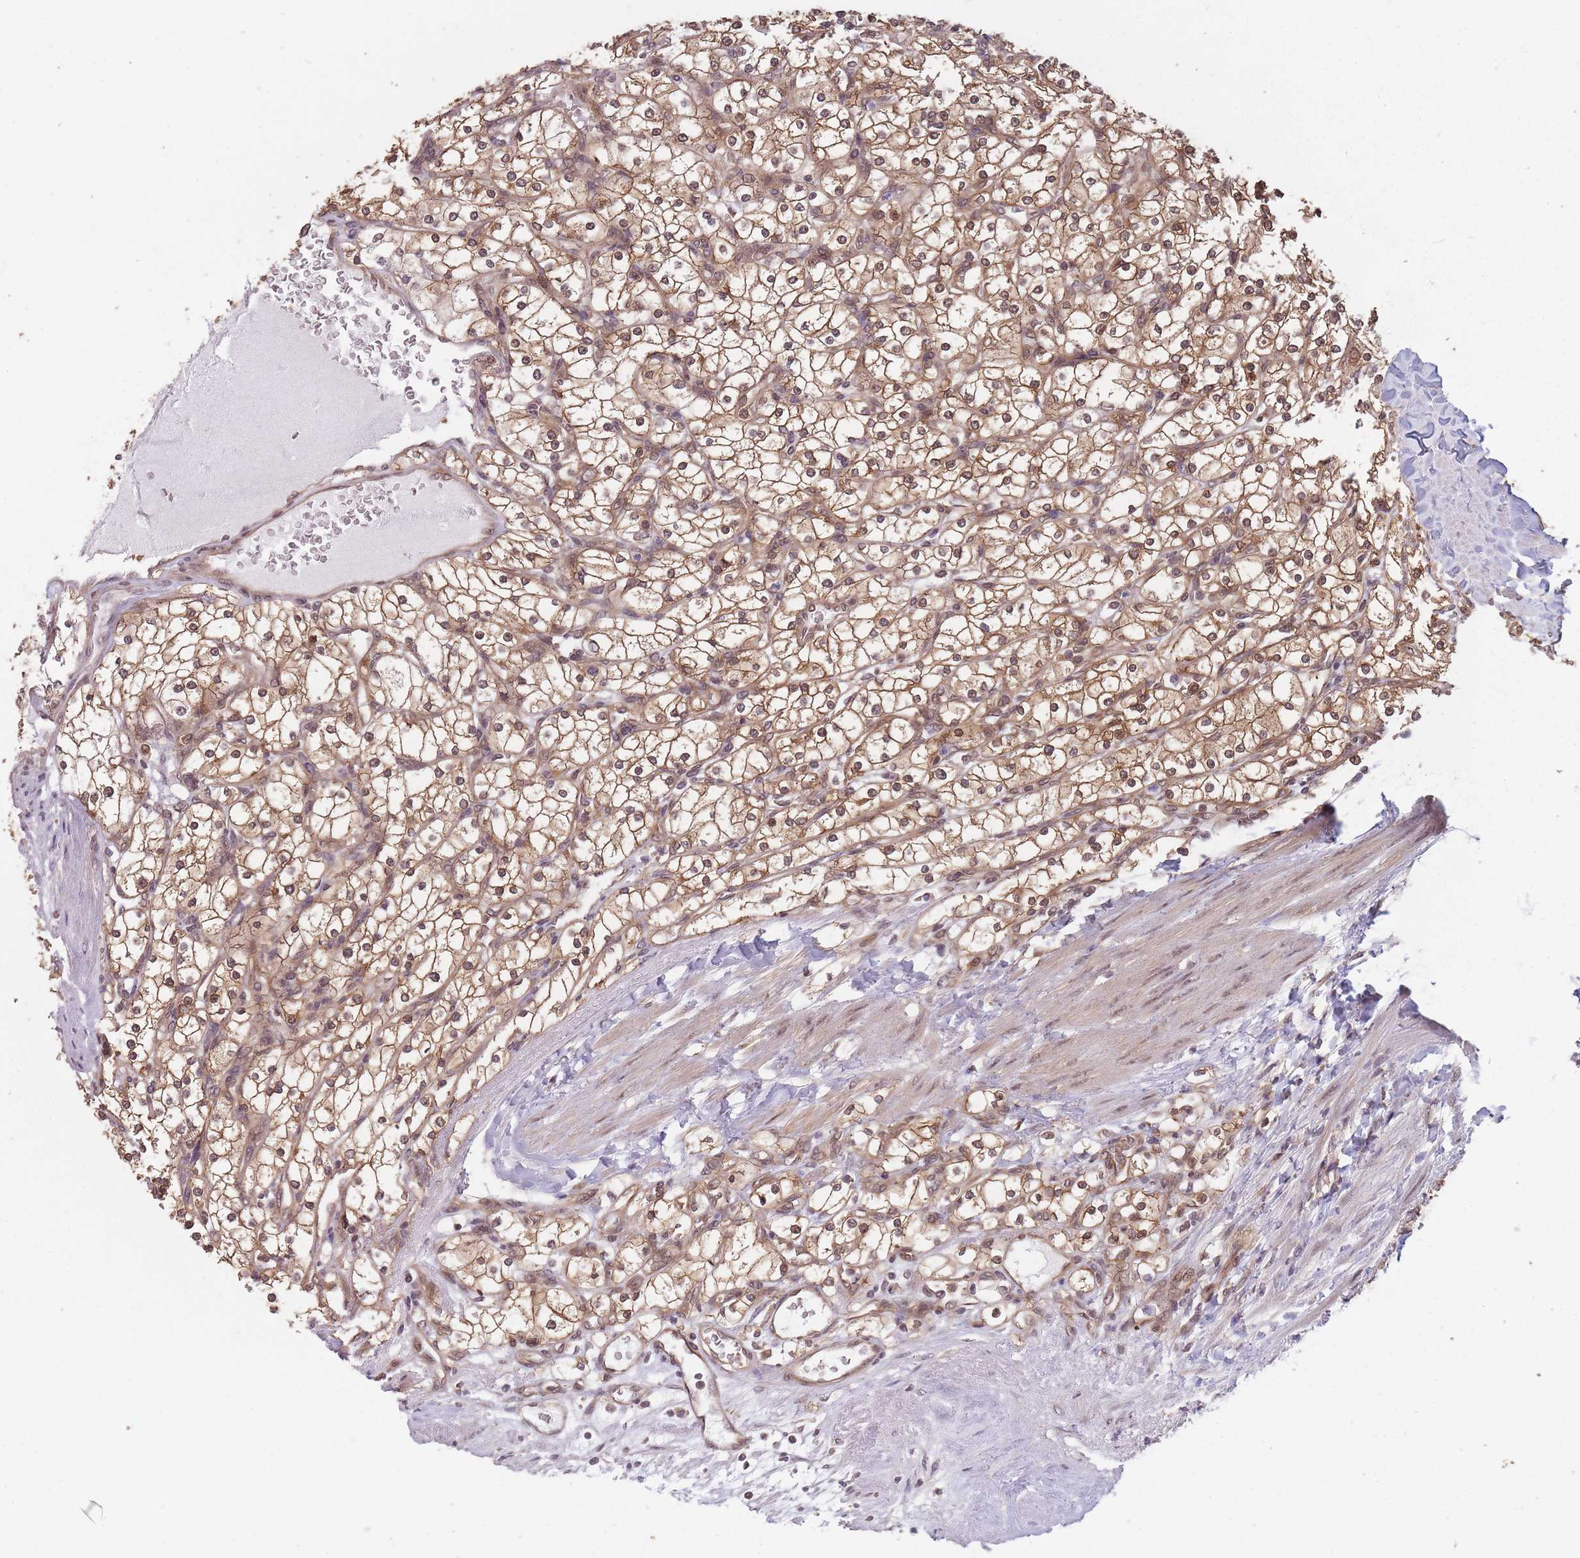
{"staining": {"intensity": "moderate", "quantity": ">75%", "location": "cytoplasmic/membranous,nuclear"}, "tissue": "renal cancer", "cell_type": "Tumor cells", "image_type": "cancer", "snomed": [{"axis": "morphology", "description": "Adenocarcinoma, NOS"}, {"axis": "topography", "description": "Kidney"}], "caption": "Immunohistochemistry (DAB) staining of human renal cancer (adenocarcinoma) demonstrates moderate cytoplasmic/membranous and nuclear protein staining in about >75% of tumor cells.", "gene": "PPP6R3", "patient": {"sex": "male", "age": 80}}